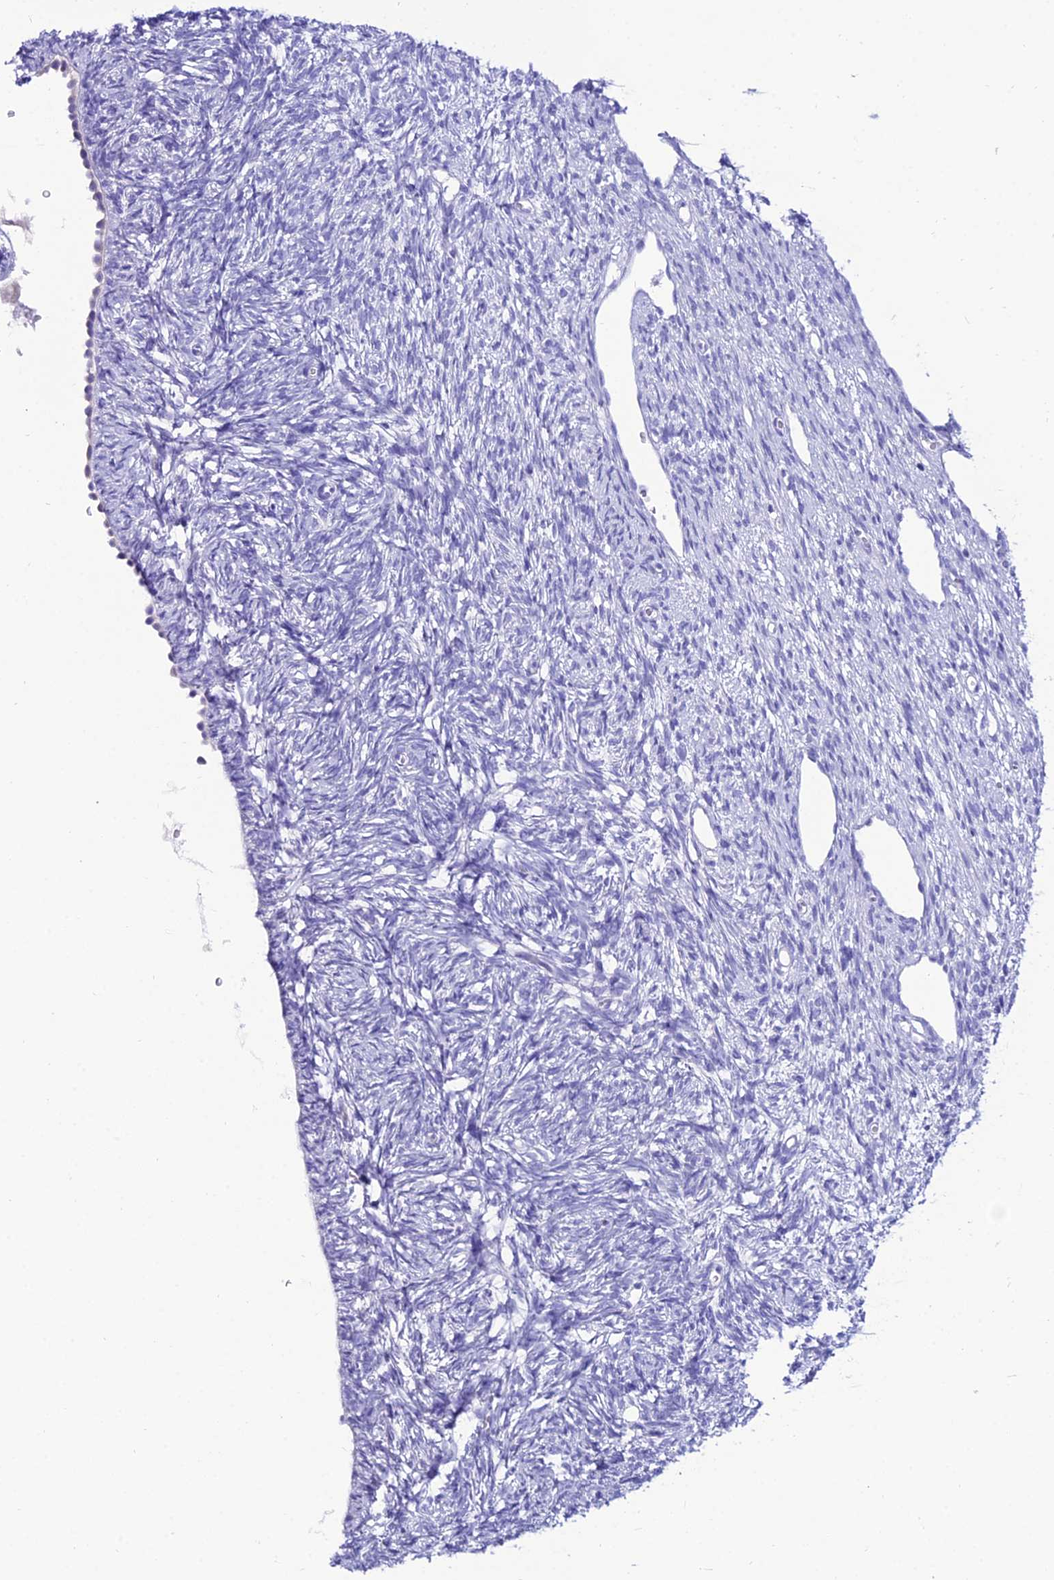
{"staining": {"intensity": "negative", "quantity": "none", "location": "none"}, "tissue": "ovary", "cell_type": "Ovarian stroma cells", "image_type": "normal", "snomed": [{"axis": "morphology", "description": "Normal tissue, NOS"}, {"axis": "topography", "description": "Ovary"}], "caption": "A high-resolution image shows immunohistochemistry (IHC) staining of unremarkable ovary, which shows no significant expression in ovarian stroma cells. (Brightfield microscopy of DAB (3,3'-diaminobenzidine) immunohistochemistry (IHC) at high magnification).", "gene": "OR4D5", "patient": {"sex": "female", "age": 51}}